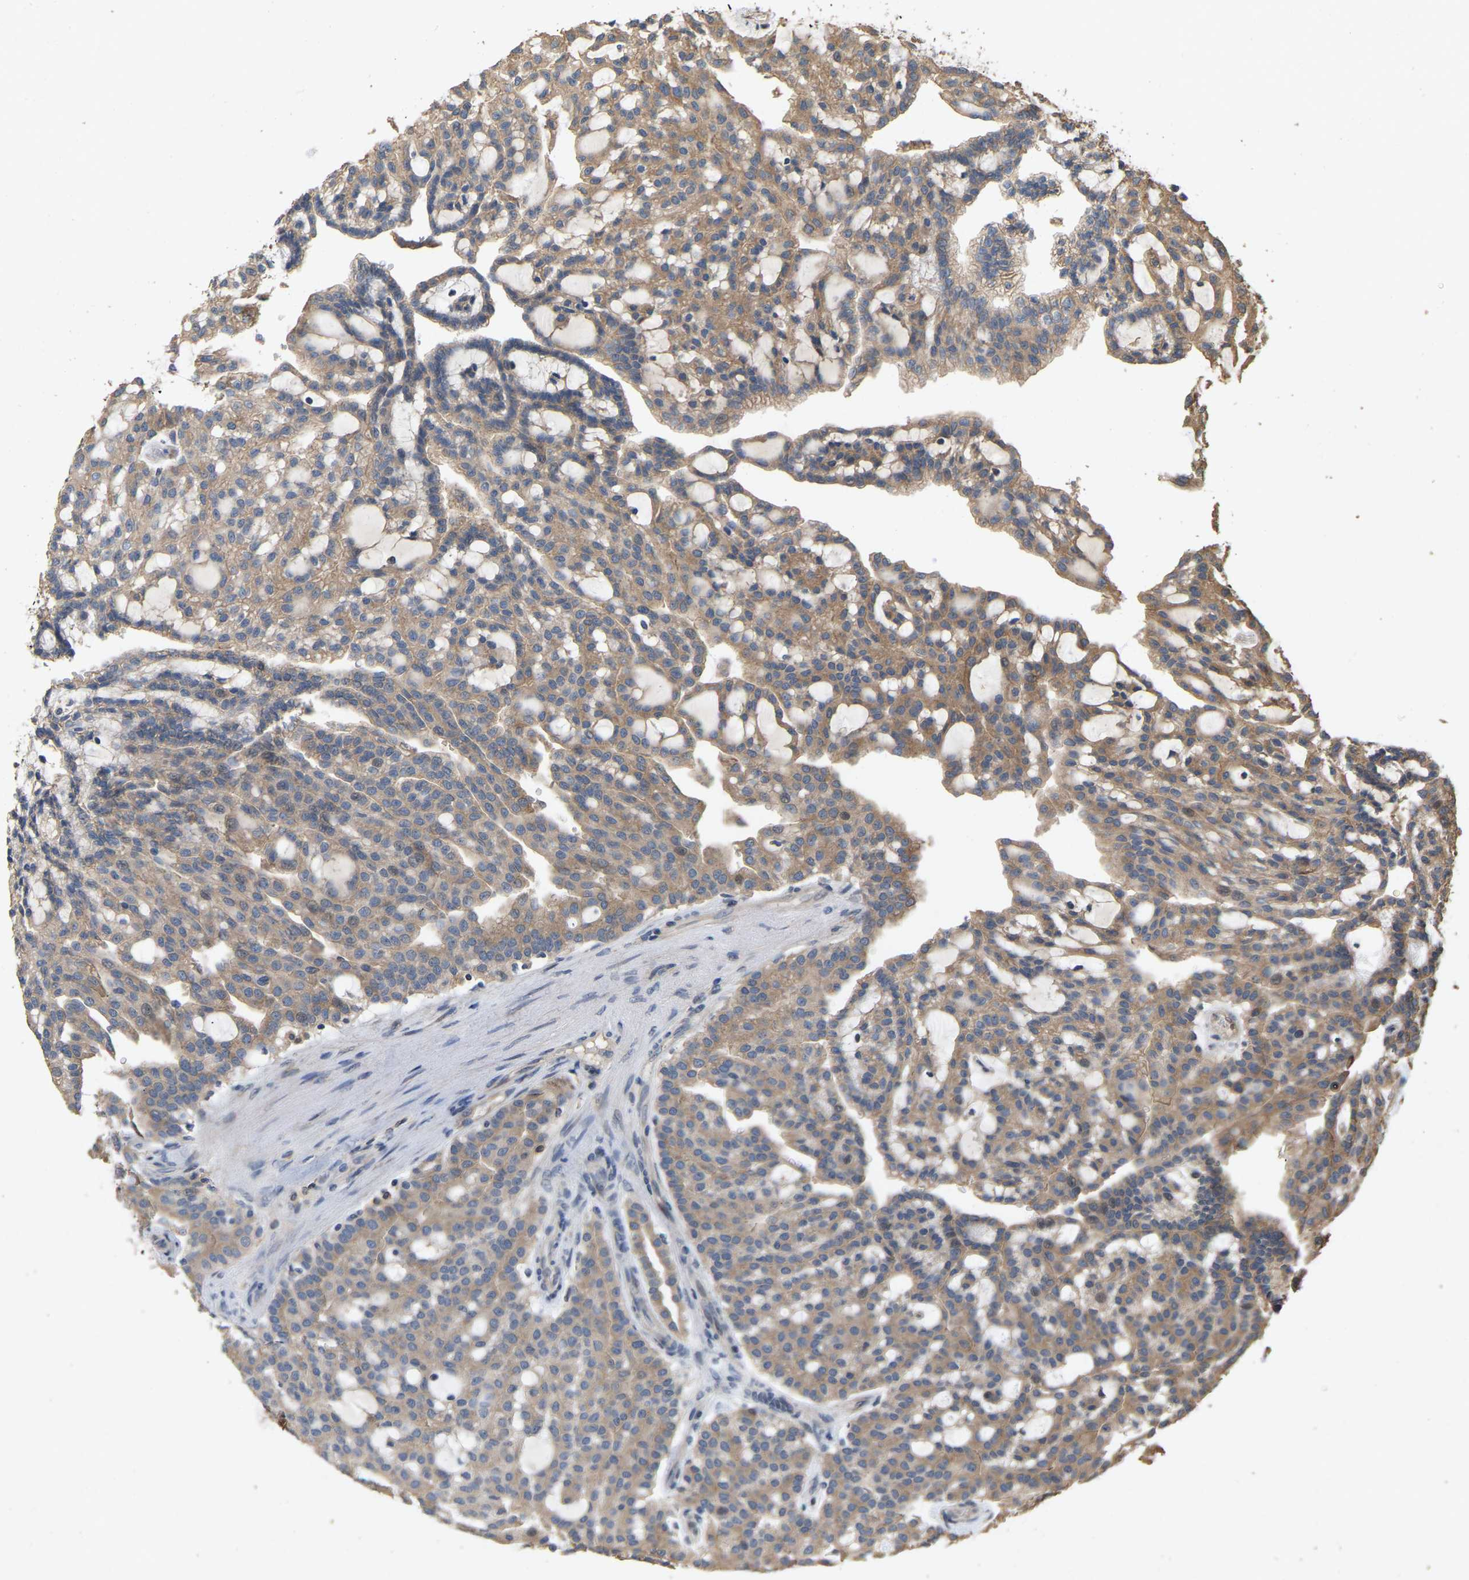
{"staining": {"intensity": "moderate", "quantity": ">75%", "location": "cytoplasmic/membranous"}, "tissue": "renal cancer", "cell_type": "Tumor cells", "image_type": "cancer", "snomed": [{"axis": "morphology", "description": "Adenocarcinoma, NOS"}, {"axis": "topography", "description": "Kidney"}], "caption": "The image displays immunohistochemical staining of renal cancer. There is moderate cytoplasmic/membranous staining is present in approximately >75% of tumor cells. The staining is performed using DAB brown chromogen to label protein expression. The nuclei are counter-stained blue using hematoxylin.", "gene": "NCS1", "patient": {"sex": "male", "age": 63}}